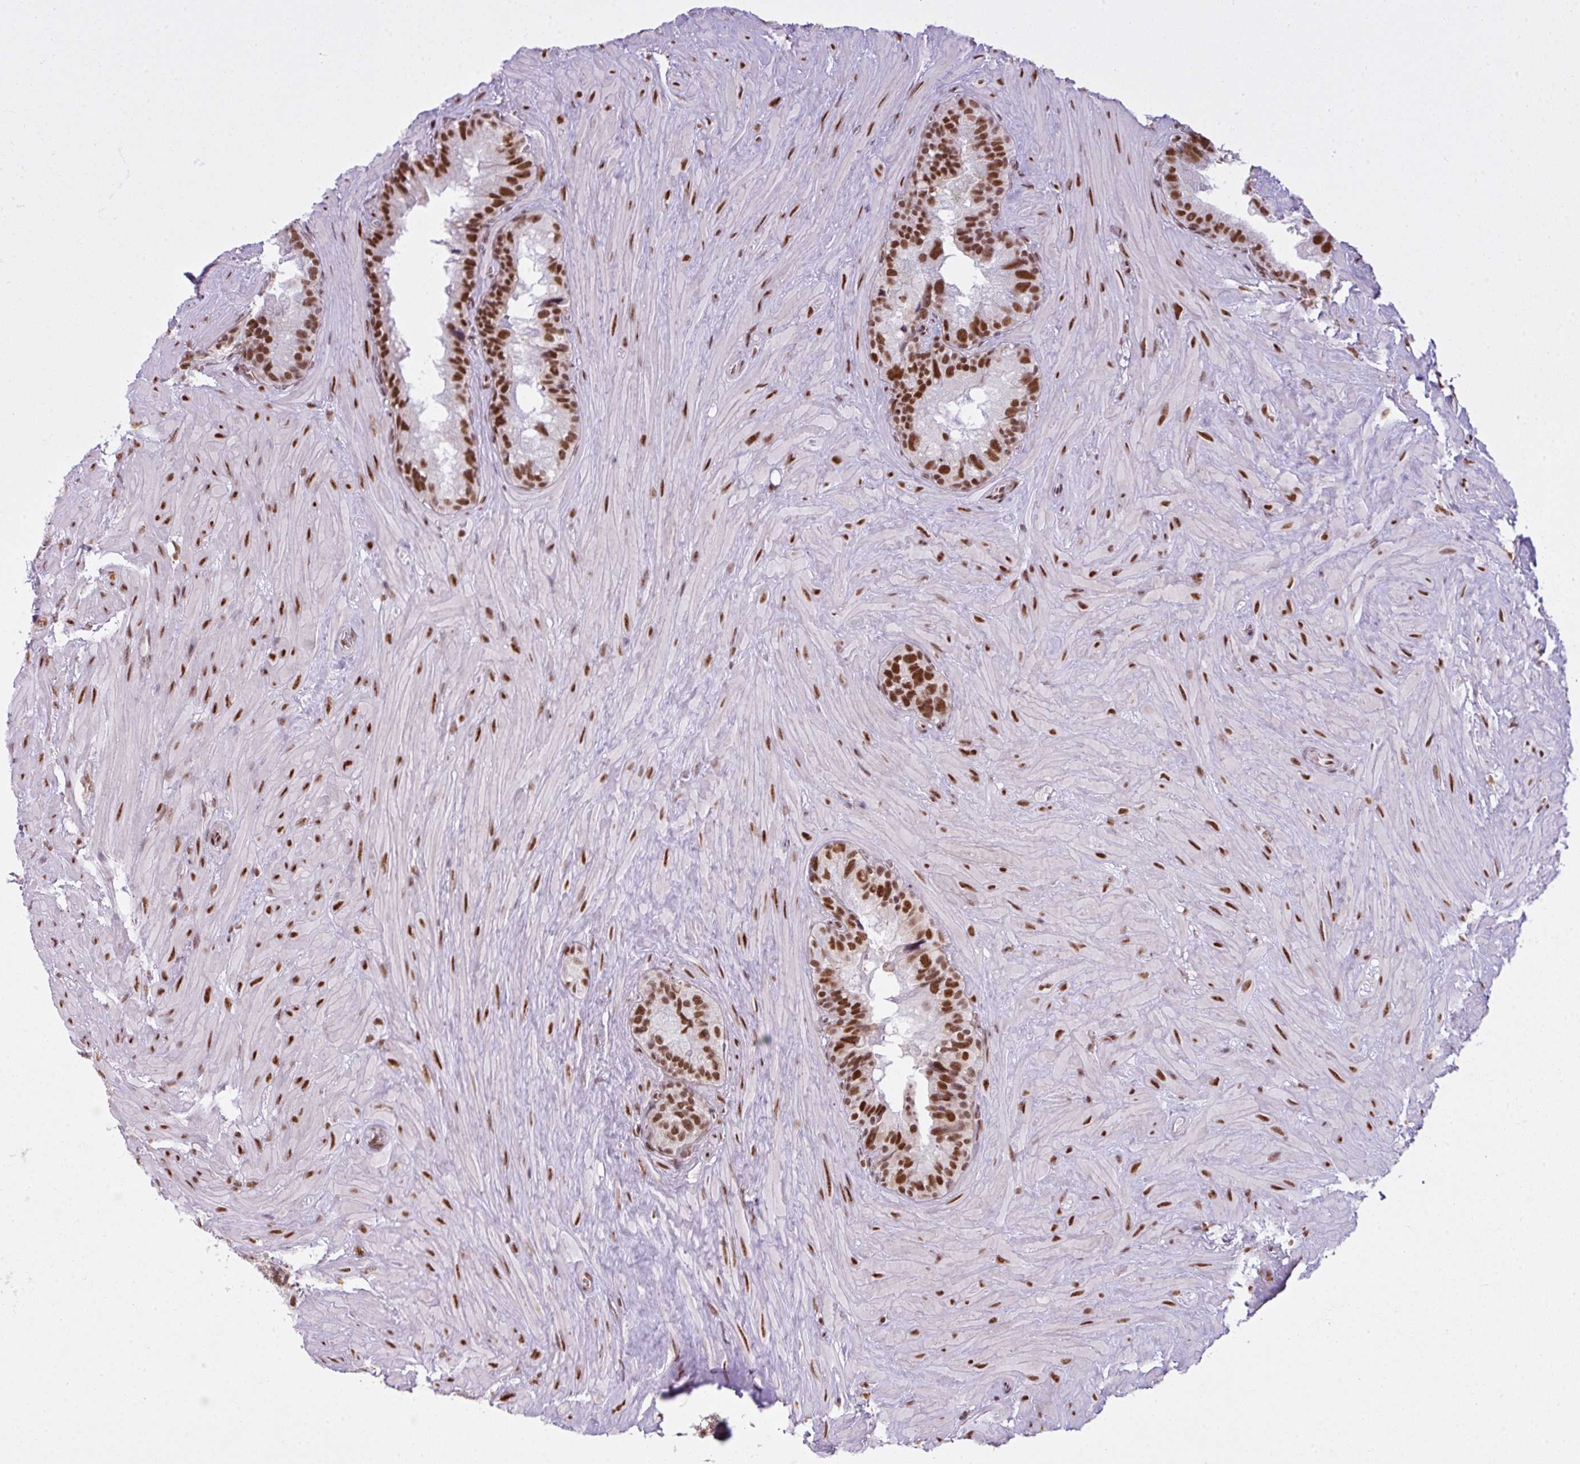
{"staining": {"intensity": "strong", "quantity": ">75%", "location": "nuclear"}, "tissue": "seminal vesicle", "cell_type": "Glandular cells", "image_type": "normal", "snomed": [{"axis": "morphology", "description": "Normal tissue, NOS"}, {"axis": "topography", "description": "Seminal veicle"}], "caption": "Immunohistochemical staining of unremarkable human seminal vesicle displays high levels of strong nuclear positivity in about >75% of glandular cells. Nuclei are stained in blue.", "gene": "ARL6IP4", "patient": {"sex": "male", "age": 68}}